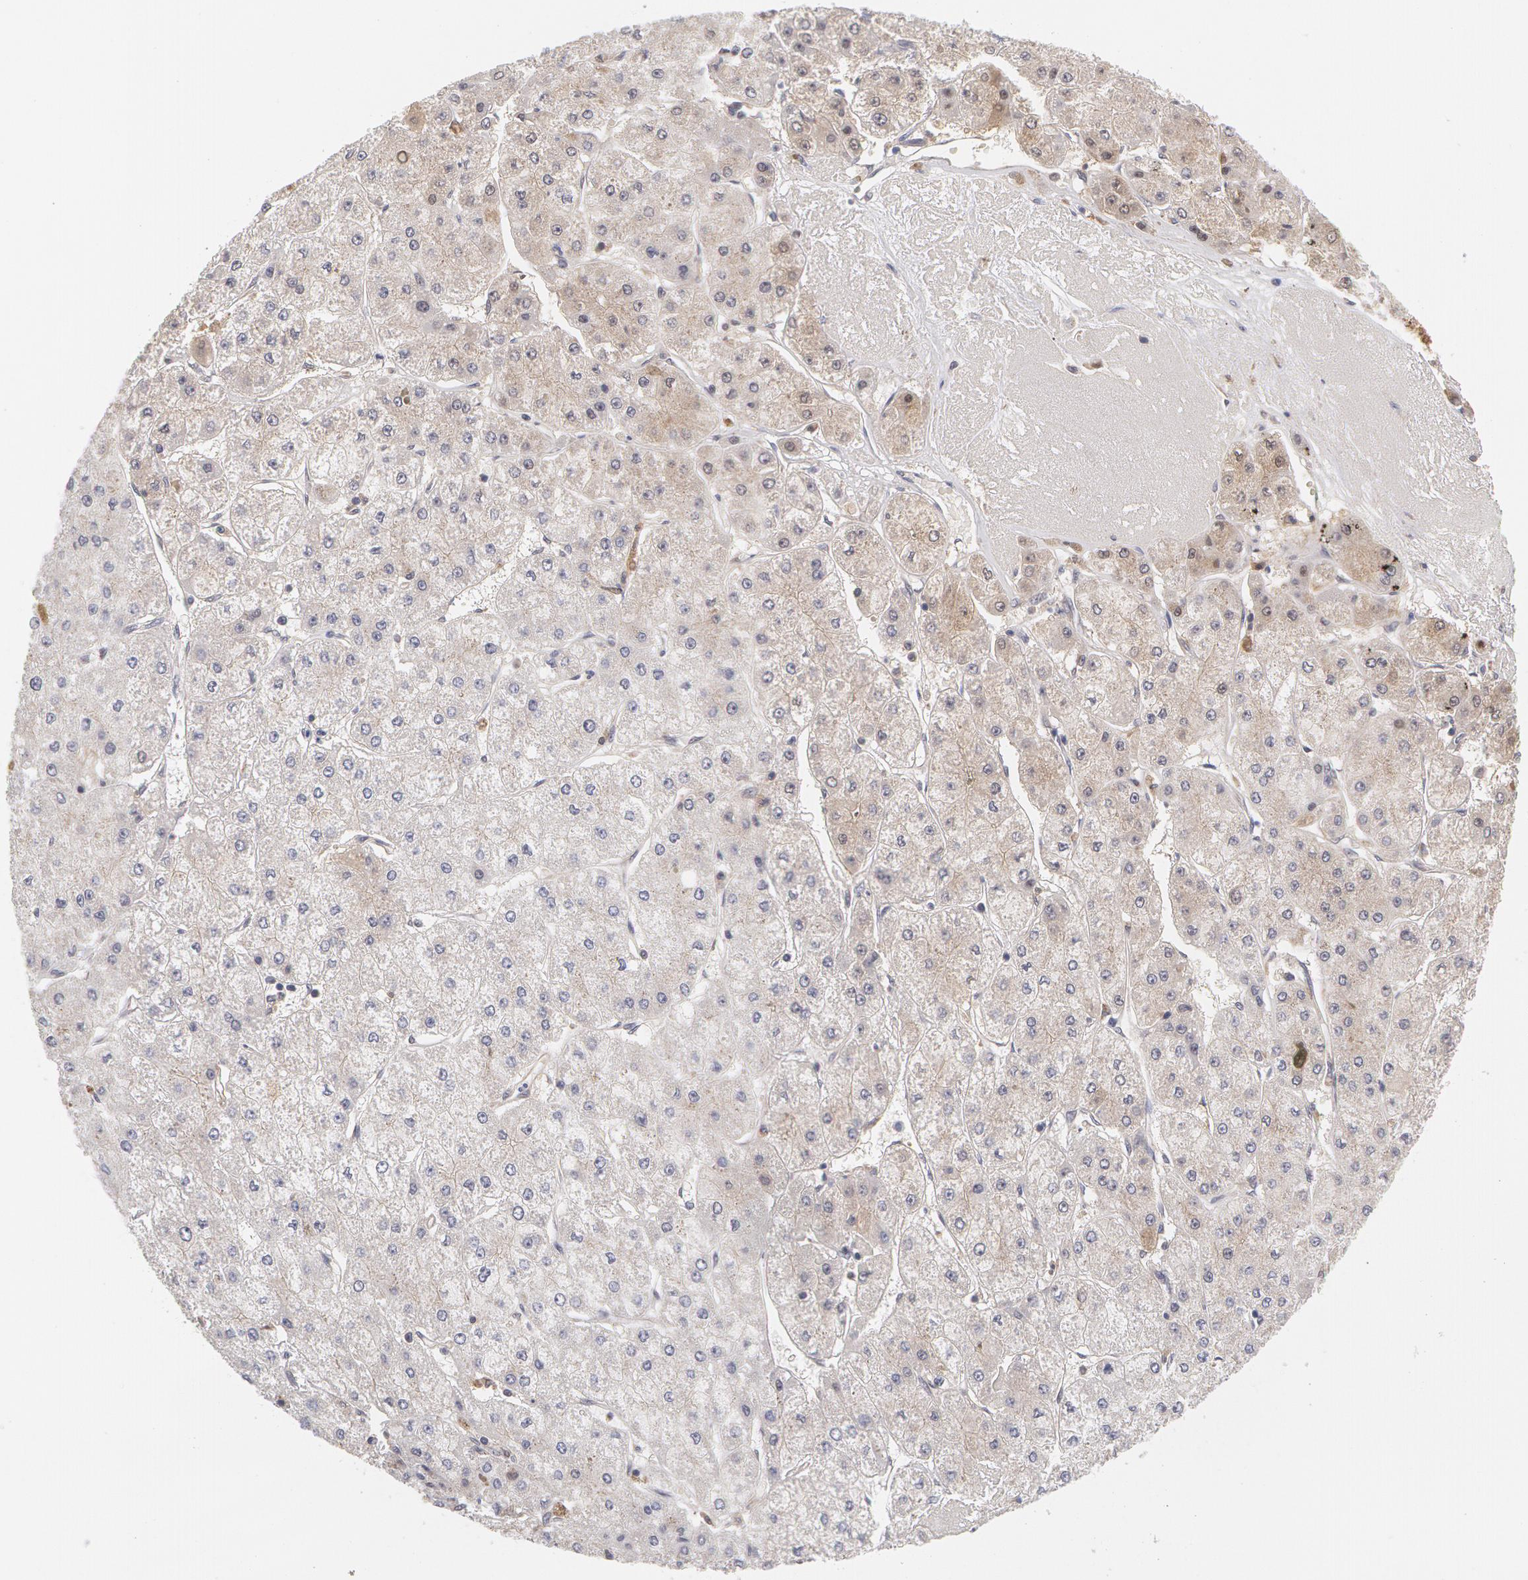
{"staining": {"intensity": "negative", "quantity": "none", "location": "none"}, "tissue": "liver cancer", "cell_type": "Tumor cells", "image_type": "cancer", "snomed": [{"axis": "morphology", "description": "Carcinoma, Hepatocellular, NOS"}, {"axis": "topography", "description": "Liver"}], "caption": "Immunohistochemical staining of human liver cancer demonstrates no significant positivity in tumor cells. (IHC, brightfield microscopy, high magnification).", "gene": "TXNRD1", "patient": {"sex": "female", "age": 52}}